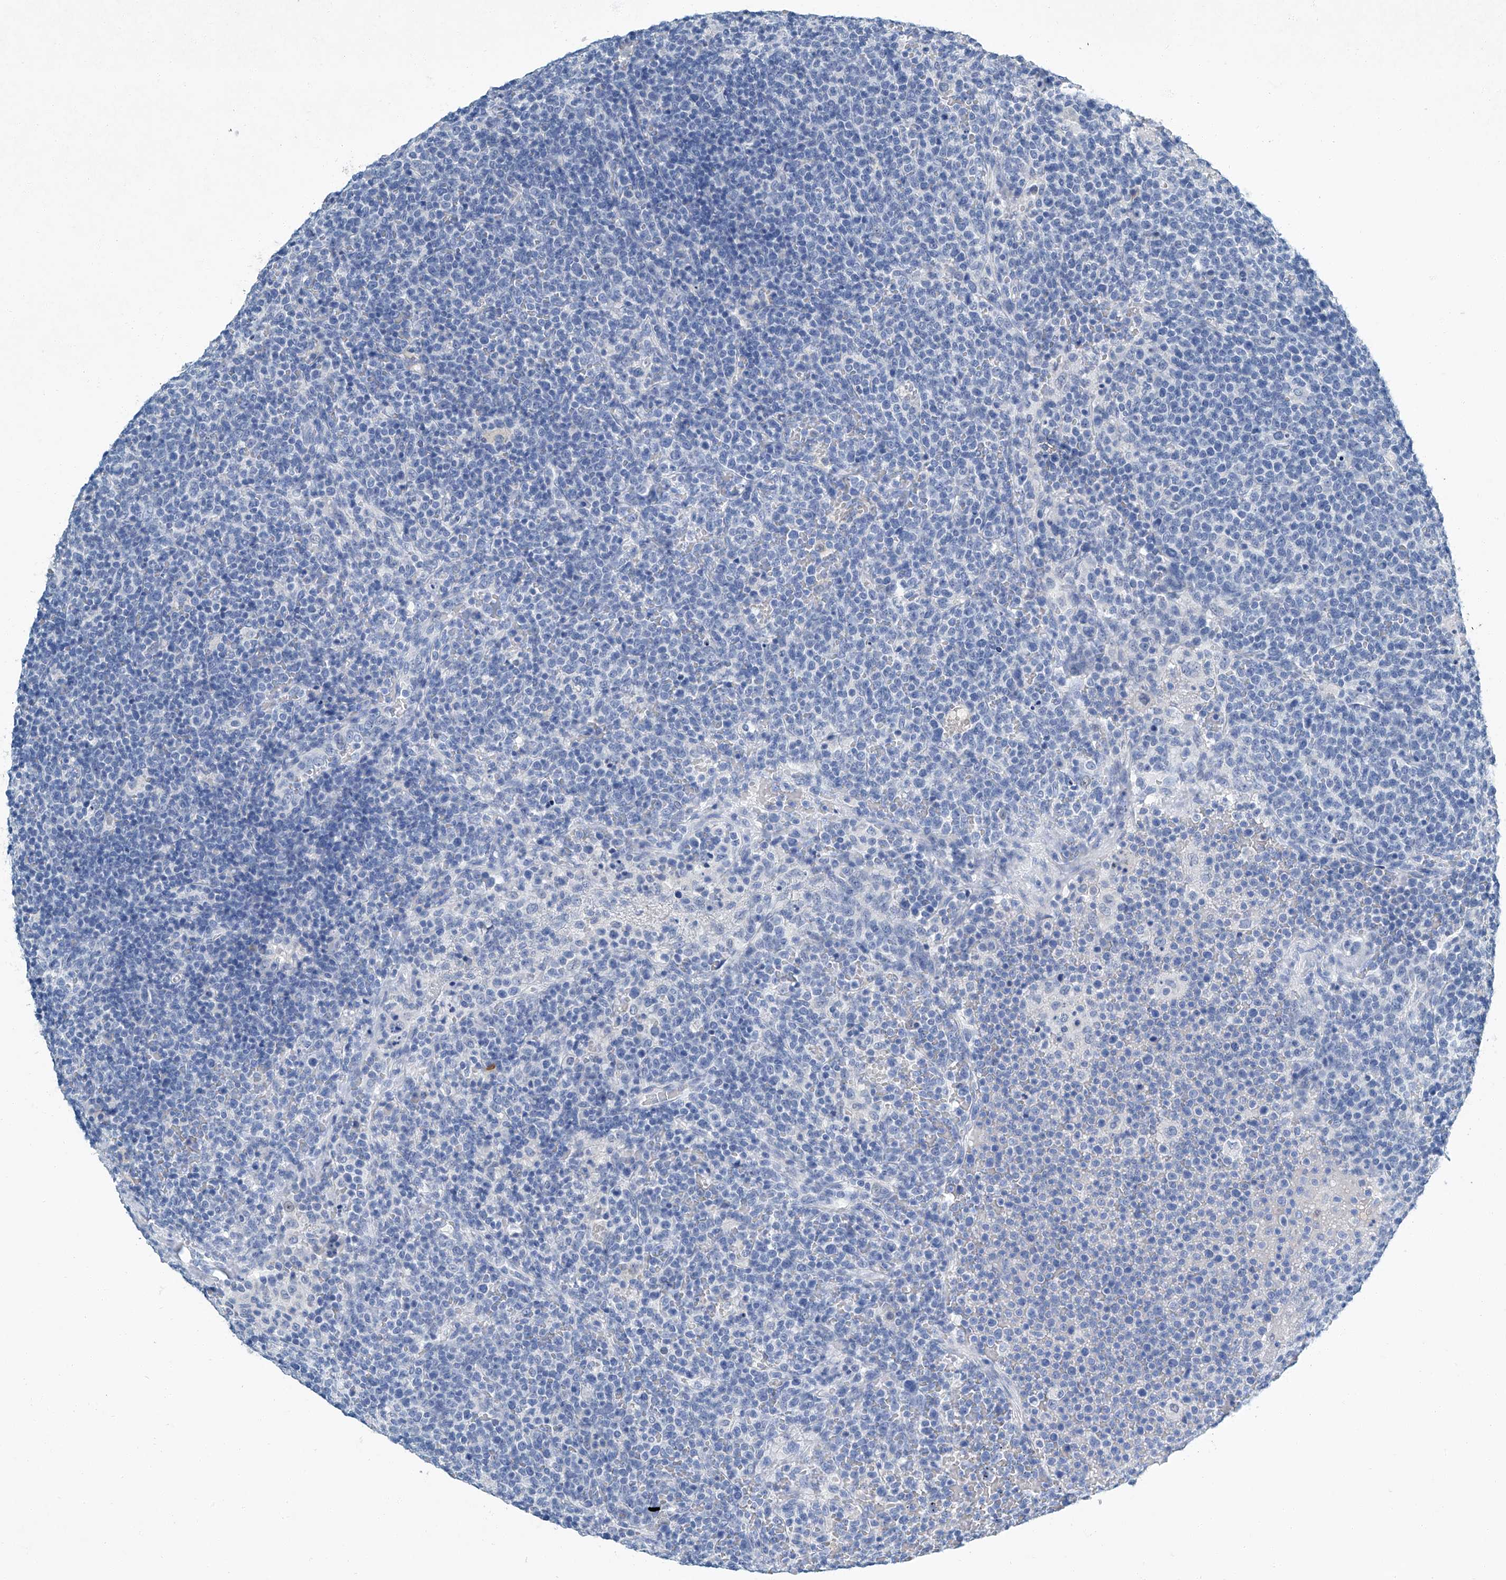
{"staining": {"intensity": "negative", "quantity": "none", "location": "none"}, "tissue": "lymphoma", "cell_type": "Tumor cells", "image_type": "cancer", "snomed": [{"axis": "morphology", "description": "Malignant lymphoma, non-Hodgkin's type, High grade"}, {"axis": "topography", "description": "Lymph node"}], "caption": "This is a histopathology image of immunohistochemistry staining of lymphoma, which shows no positivity in tumor cells. (Immunohistochemistry (ihc), brightfield microscopy, high magnification).", "gene": "CYP2A7", "patient": {"sex": "male", "age": 61}}